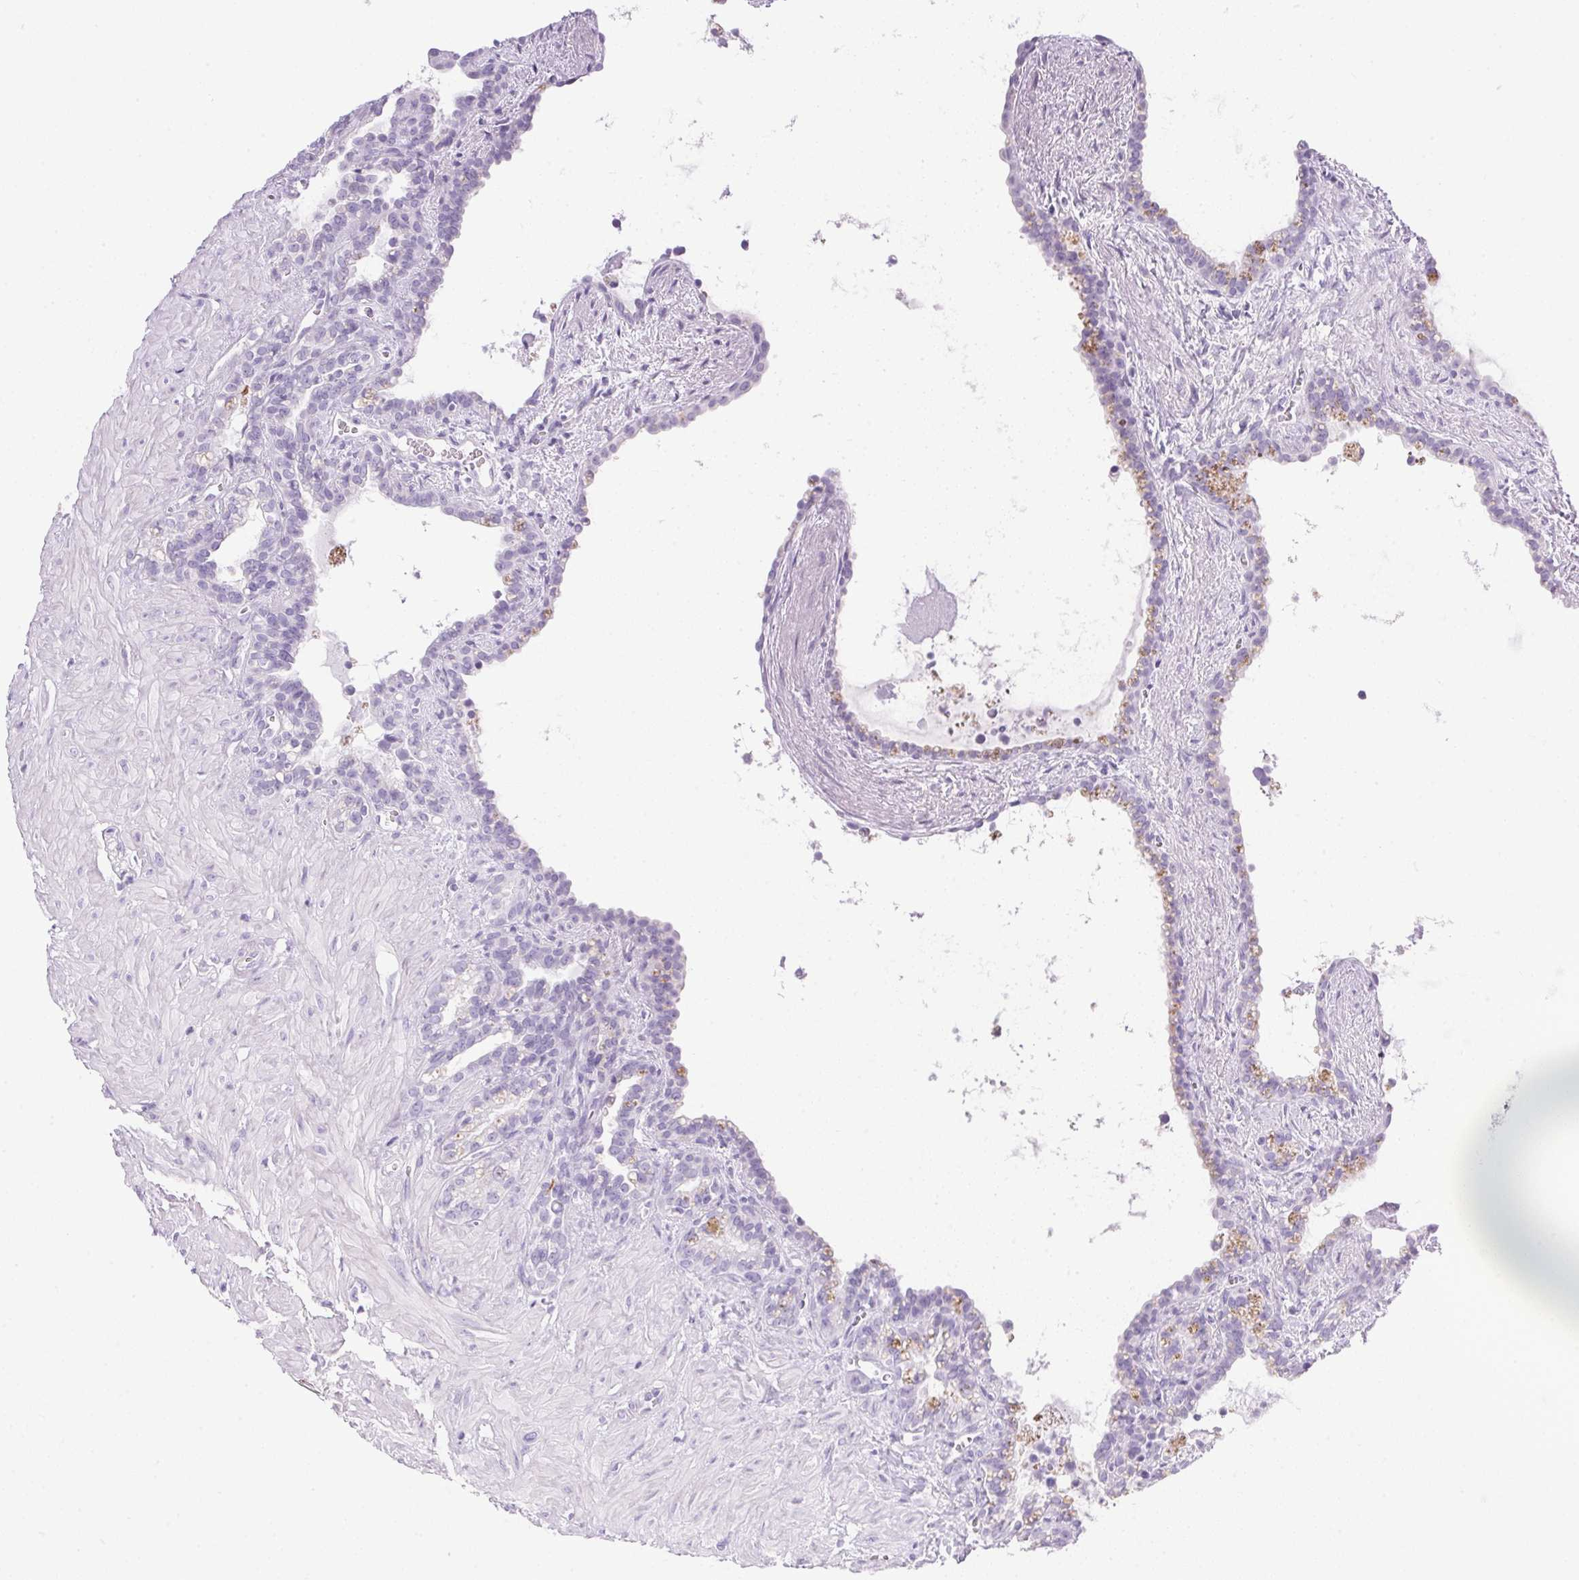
{"staining": {"intensity": "negative", "quantity": "none", "location": "none"}, "tissue": "seminal vesicle", "cell_type": "Glandular cells", "image_type": "normal", "snomed": [{"axis": "morphology", "description": "Normal tissue, NOS"}, {"axis": "topography", "description": "Seminal veicle"}], "caption": "Immunohistochemistry of benign human seminal vesicle displays no positivity in glandular cells.", "gene": "ATP6V0A4", "patient": {"sex": "male", "age": 76}}